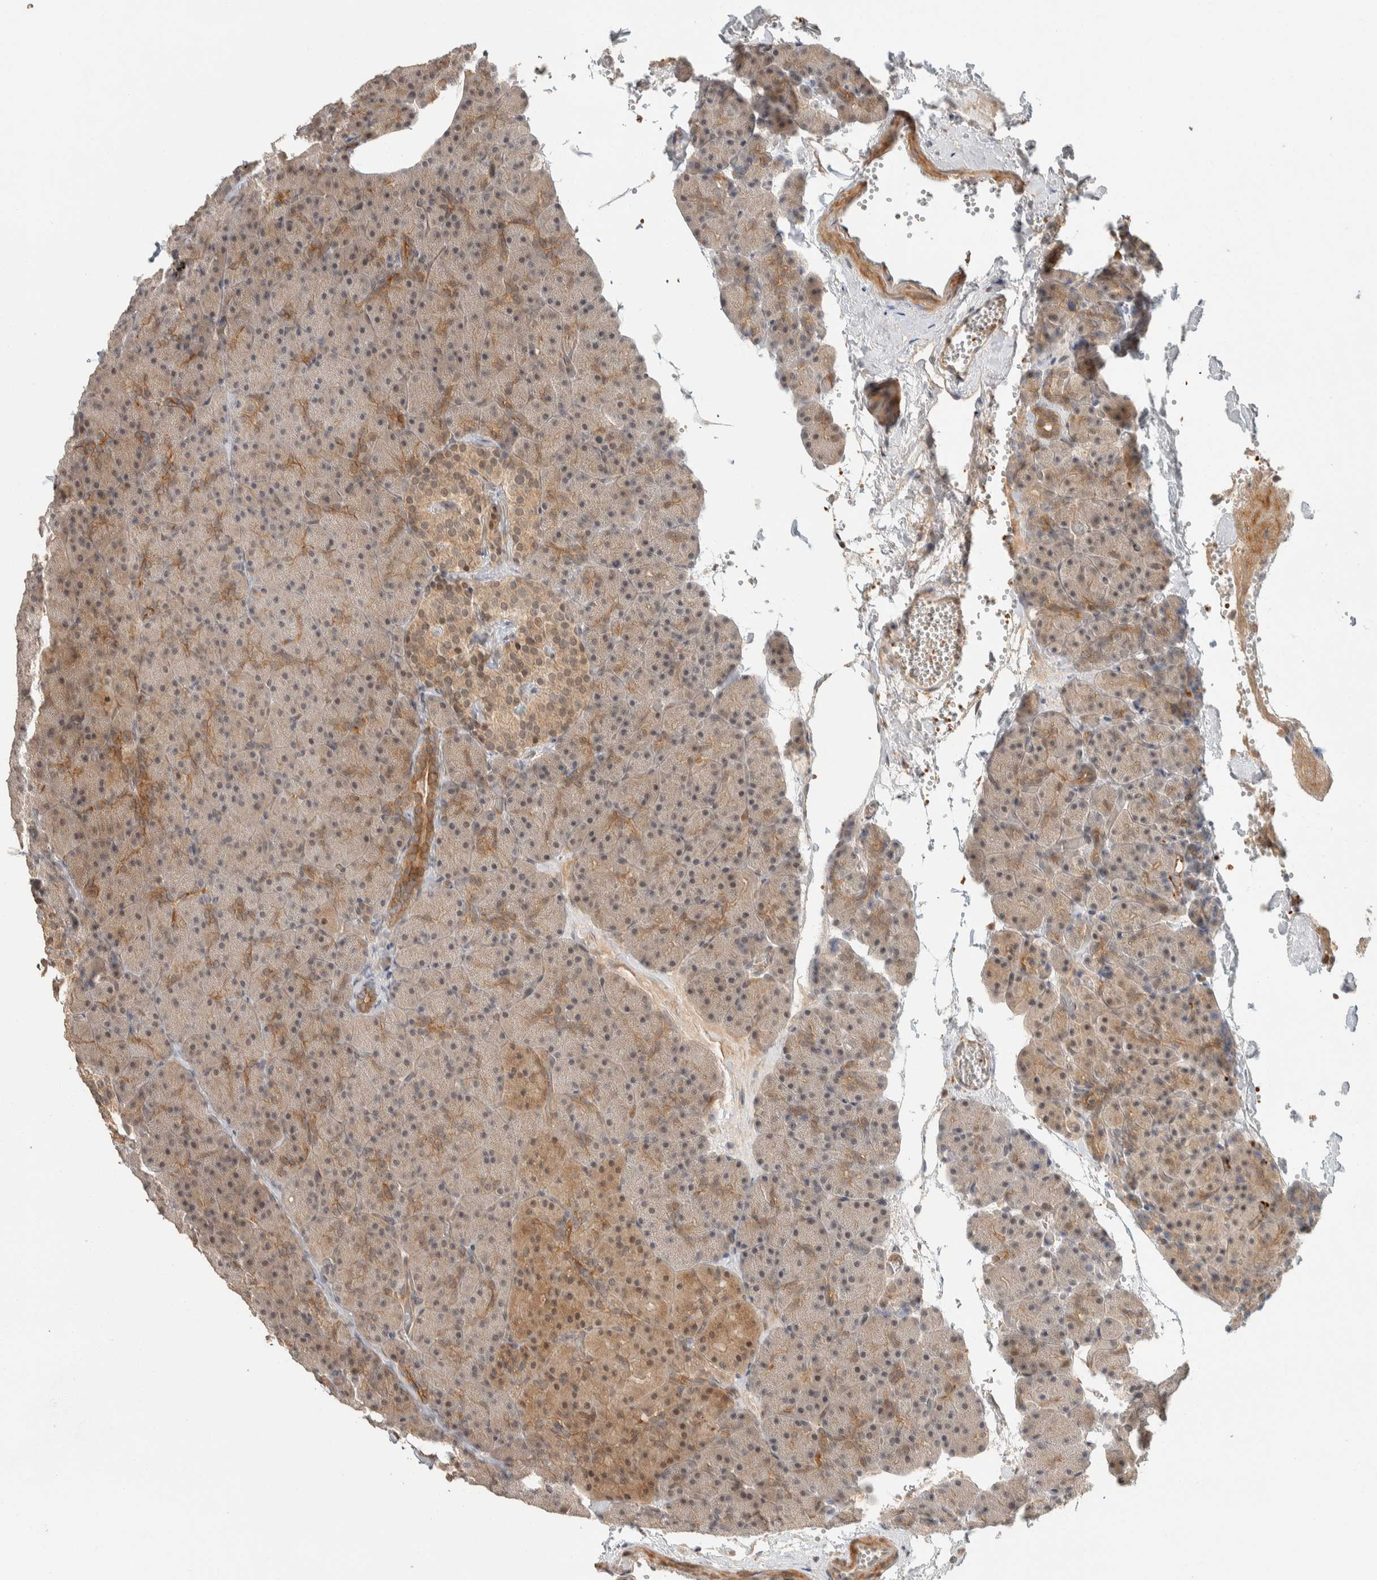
{"staining": {"intensity": "moderate", "quantity": "25%-75%", "location": "cytoplasmic/membranous"}, "tissue": "pancreas", "cell_type": "Exocrine glandular cells", "image_type": "normal", "snomed": [{"axis": "morphology", "description": "Normal tissue, NOS"}, {"axis": "morphology", "description": "Carcinoid, malignant, NOS"}, {"axis": "topography", "description": "Pancreas"}], "caption": "Protein staining by immunohistochemistry displays moderate cytoplasmic/membranous positivity in about 25%-75% of exocrine glandular cells in normal pancreas. (DAB IHC, brown staining for protein, blue staining for nuclei).", "gene": "ZBTB2", "patient": {"sex": "female", "age": 35}}